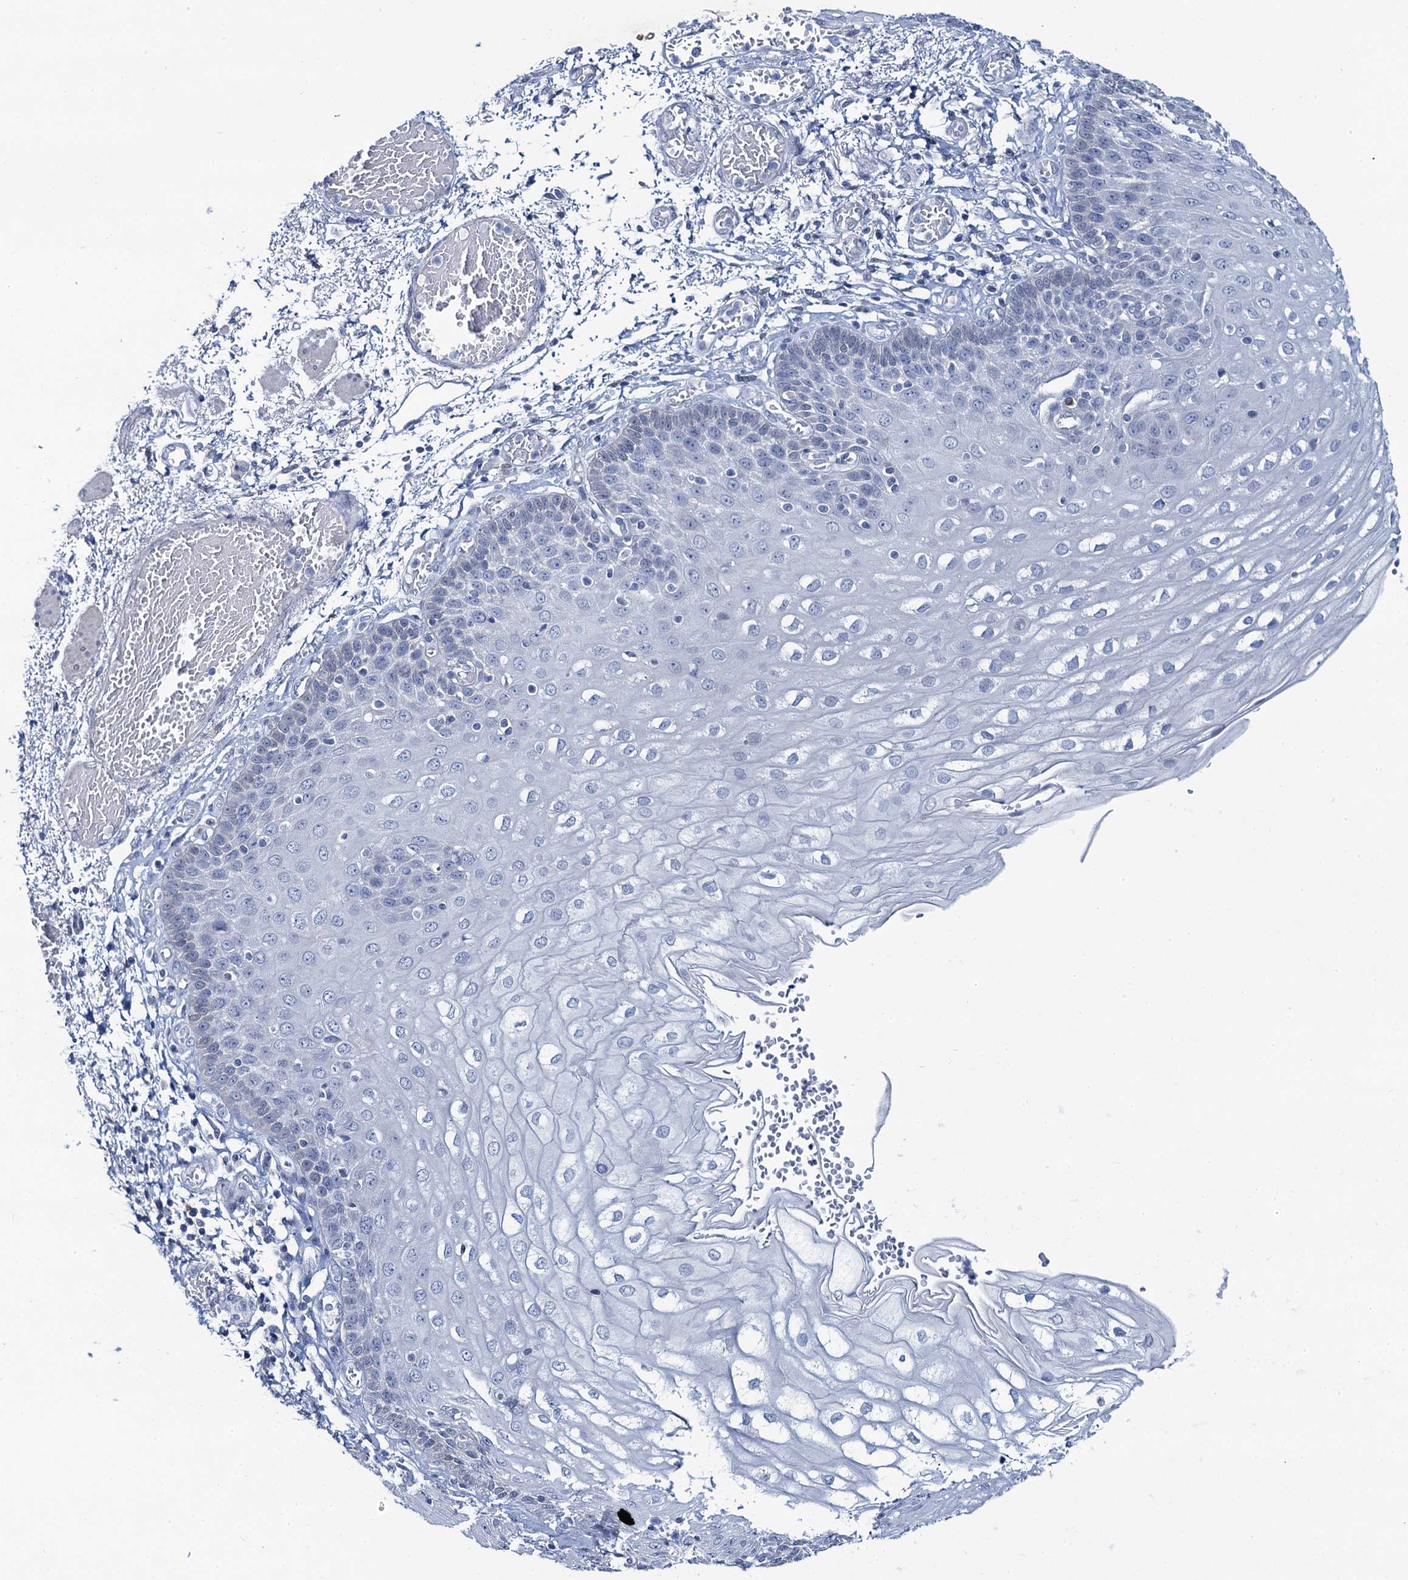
{"staining": {"intensity": "negative", "quantity": "none", "location": "none"}, "tissue": "esophagus", "cell_type": "Squamous epithelial cells", "image_type": "normal", "snomed": [{"axis": "morphology", "description": "Normal tissue, NOS"}, {"axis": "topography", "description": "Esophagus"}], "caption": "Esophagus stained for a protein using immunohistochemistry (IHC) demonstrates no expression squamous epithelial cells.", "gene": "TOX3", "patient": {"sex": "male", "age": 81}}